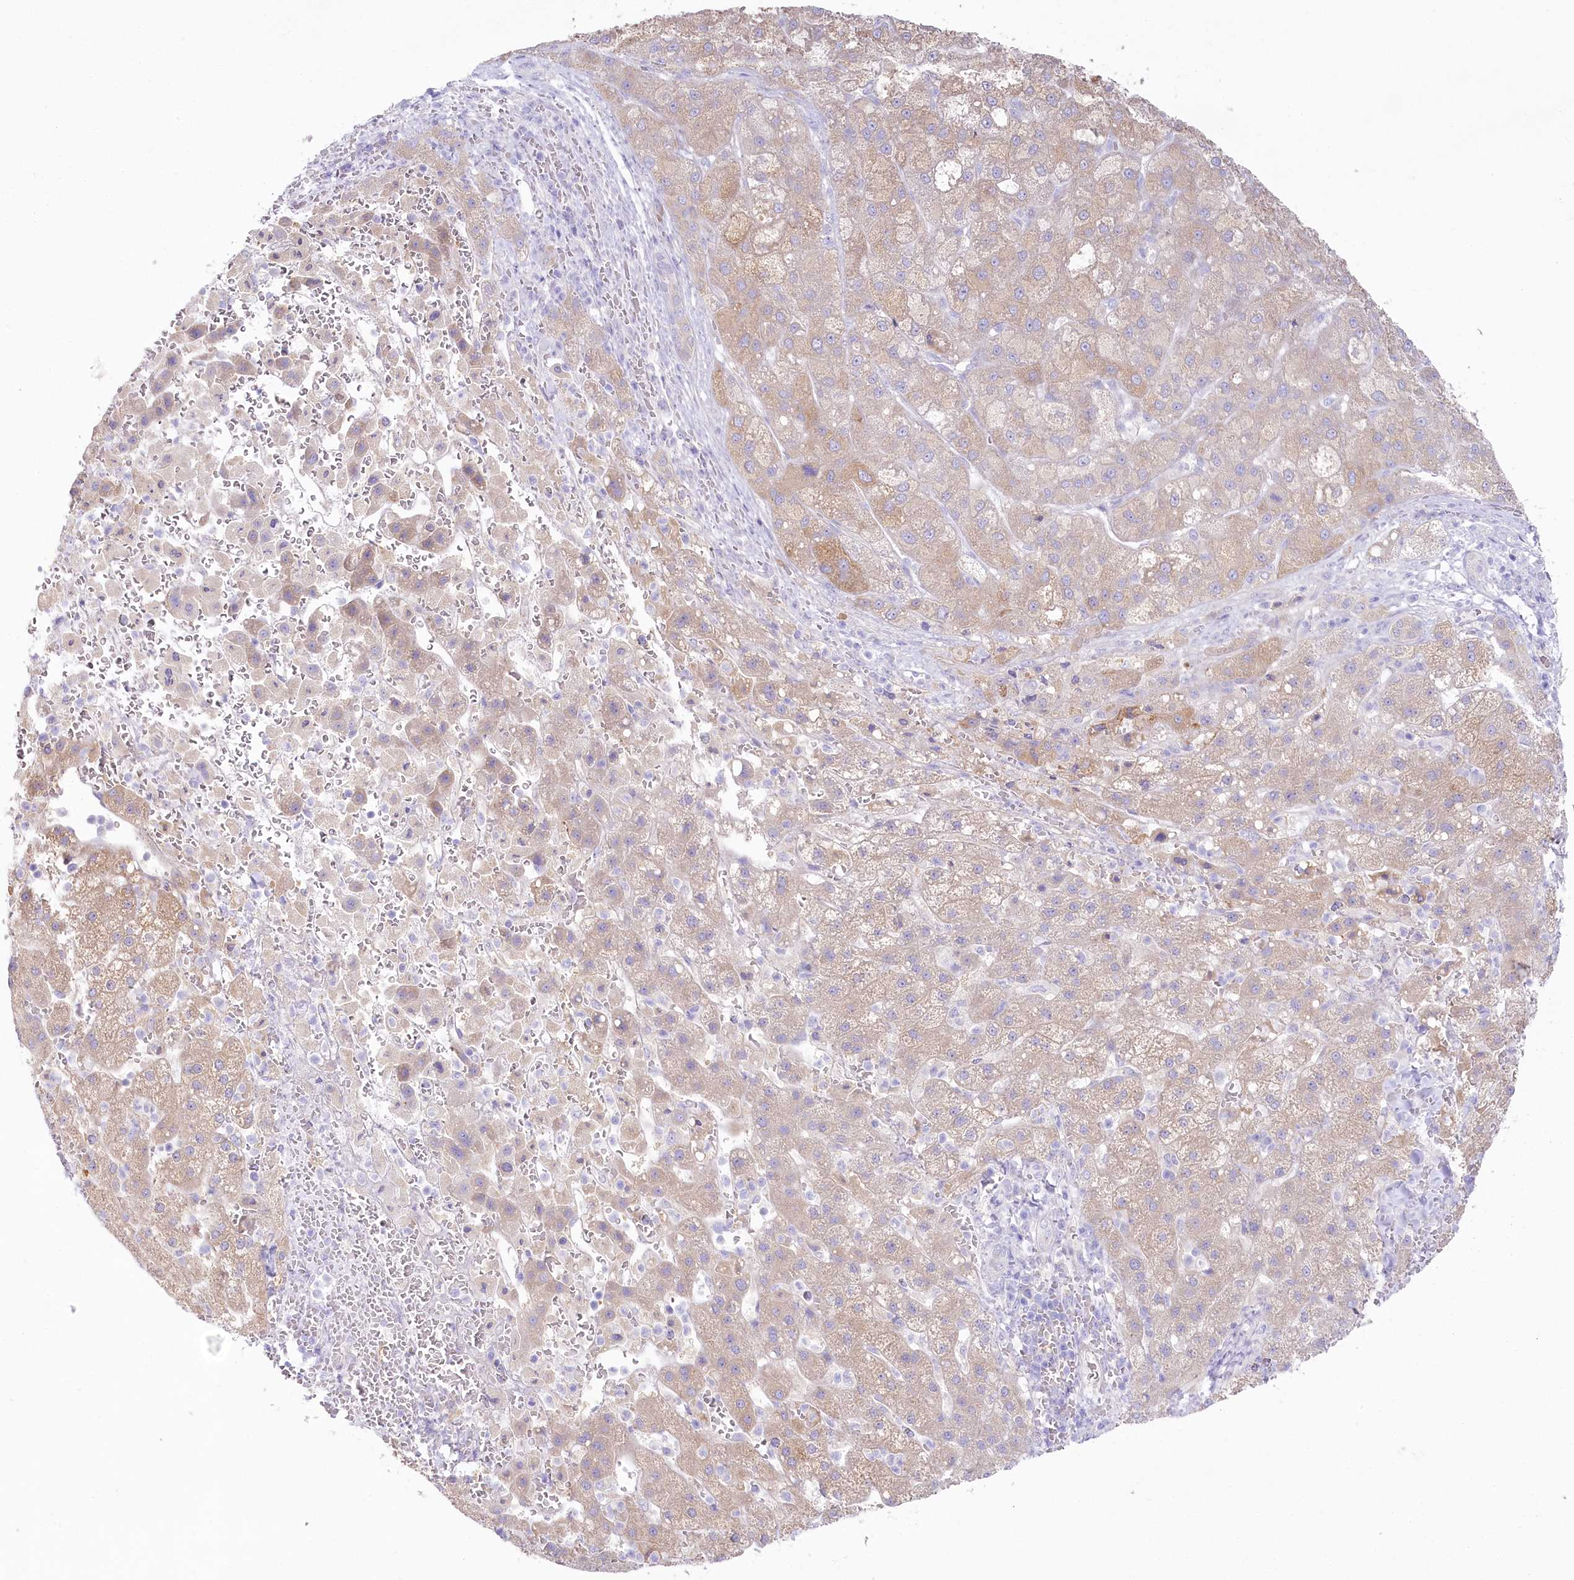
{"staining": {"intensity": "weak", "quantity": ">75%", "location": "cytoplasmic/membranous"}, "tissue": "liver cancer", "cell_type": "Tumor cells", "image_type": "cancer", "snomed": [{"axis": "morphology", "description": "Carcinoma, Hepatocellular, NOS"}, {"axis": "topography", "description": "Liver"}], "caption": "Immunohistochemical staining of human liver cancer demonstrates low levels of weak cytoplasmic/membranous protein expression in approximately >75% of tumor cells. (Stains: DAB (3,3'-diaminobenzidine) in brown, nuclei in blue, Microscopy: brightfield microscopy at high magnification).", "gene": "MYOZ1", "patient": {"sex": "male", "age": 57}}